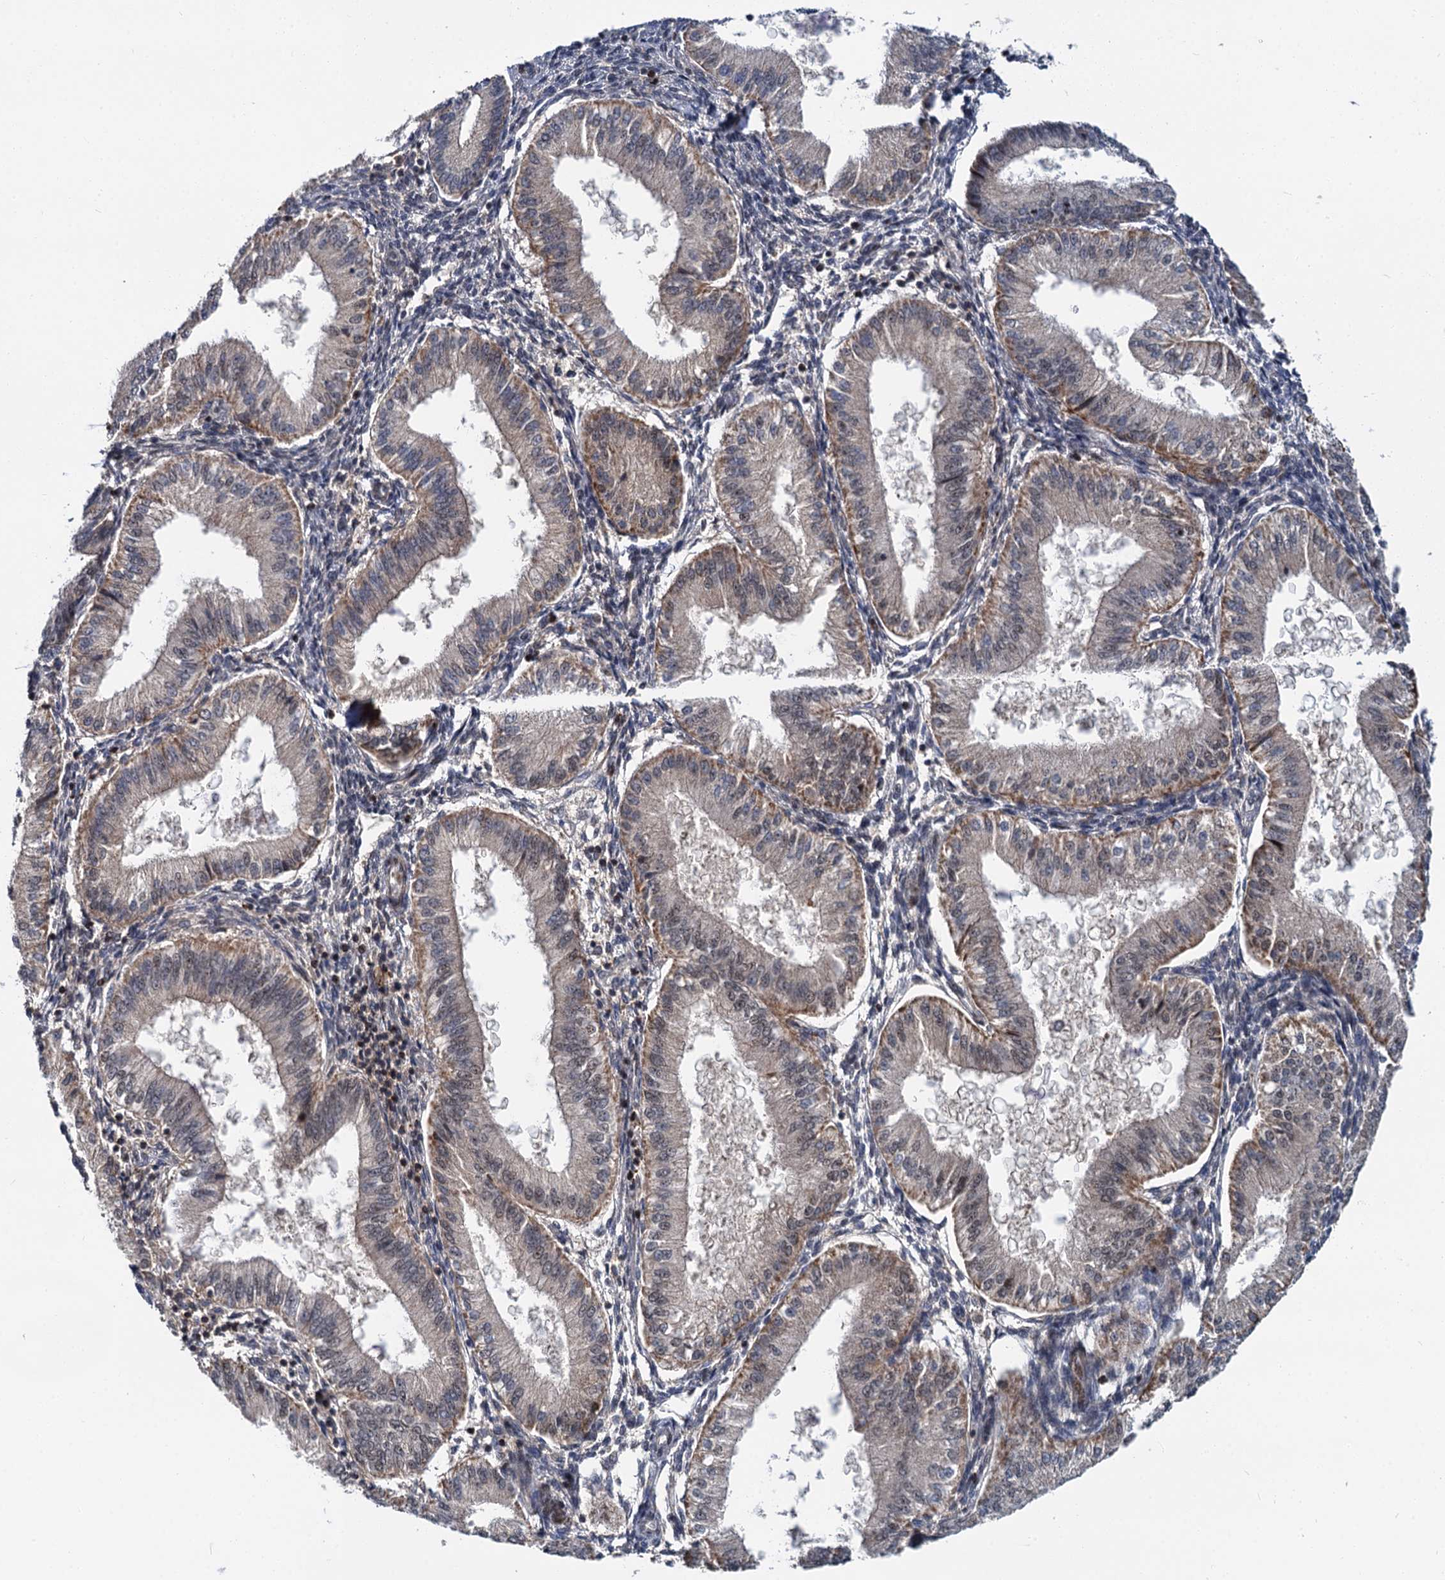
{"staining": {"intensity": "moderate", "quantity": "<25%", "location": "nuclear"}, "tissue": "endometrium", "cell_type": "Cells in endometrial stroma", "image_type": "normal", "snomed": [{"axis": "morphology", "description": "Normal tissue, NOS"}, {"axis": "topography", "description": "Endometrium"}], "caption": "Protein analysis of normal endometrium exhibits moderate nuclear staining in about <25% of cells in endometrial stroma. The protein of interest is shown in brown color, while the nuclei are stained blue.", "gene": "MBD6", "patient": {"sex": "female", "age": 39}}